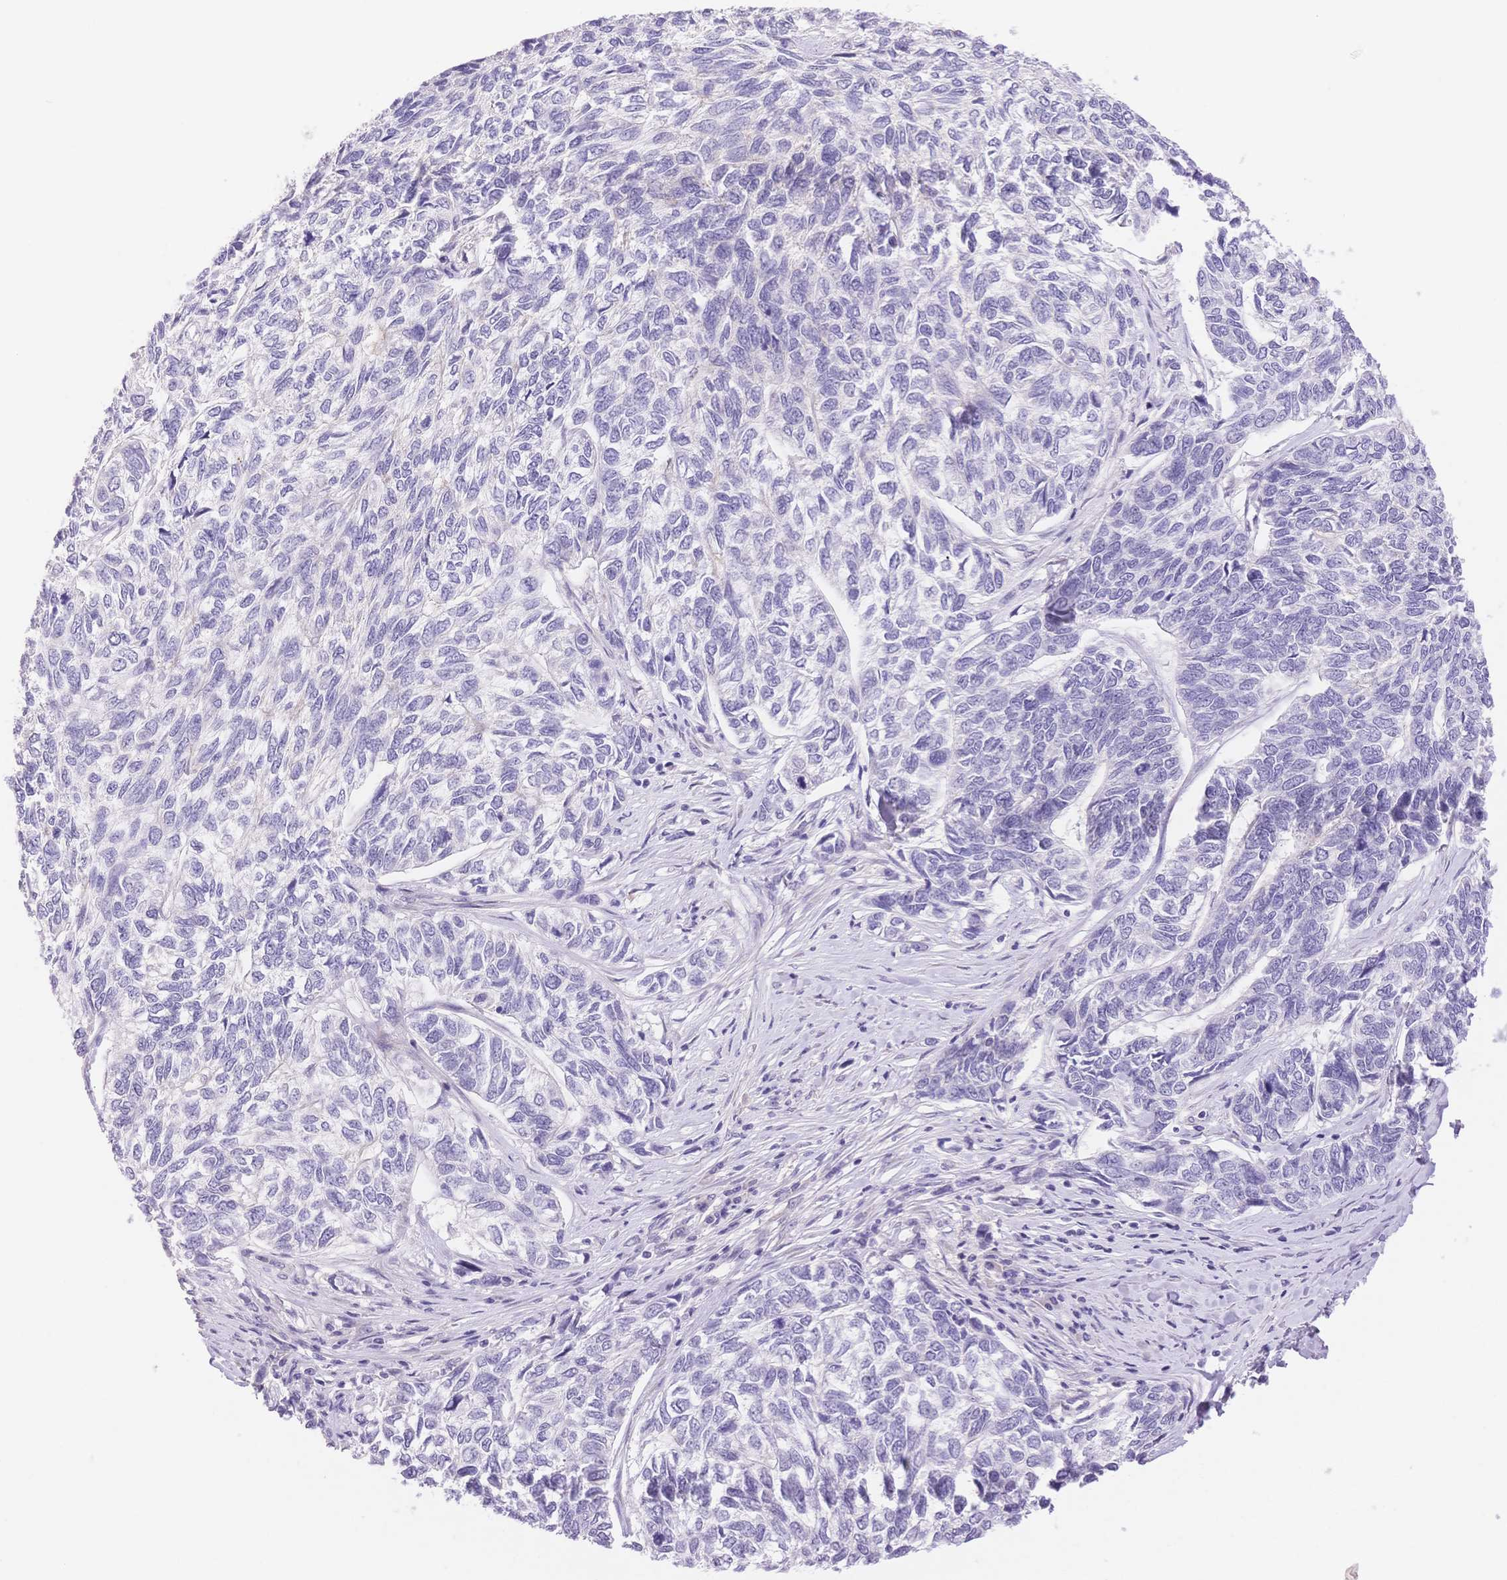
{"staining": {"intensity": "negative", "quantity": "none", "location": "none"}, "tissue": "skin cancer", "cell_type": "Tumor cells", "image_type": "cancer", "snomed": [{"axis": "morphology", "description": "Basal cell carcinoma"}, {"axis": "topography", "description": "Skin"}], "caption": "Immunohistochemical staining of skin cancer demonstrates no significant expression in tumor cells.", "gene": "MYOM1", "patient": {"sex": "female", "age": 65}}